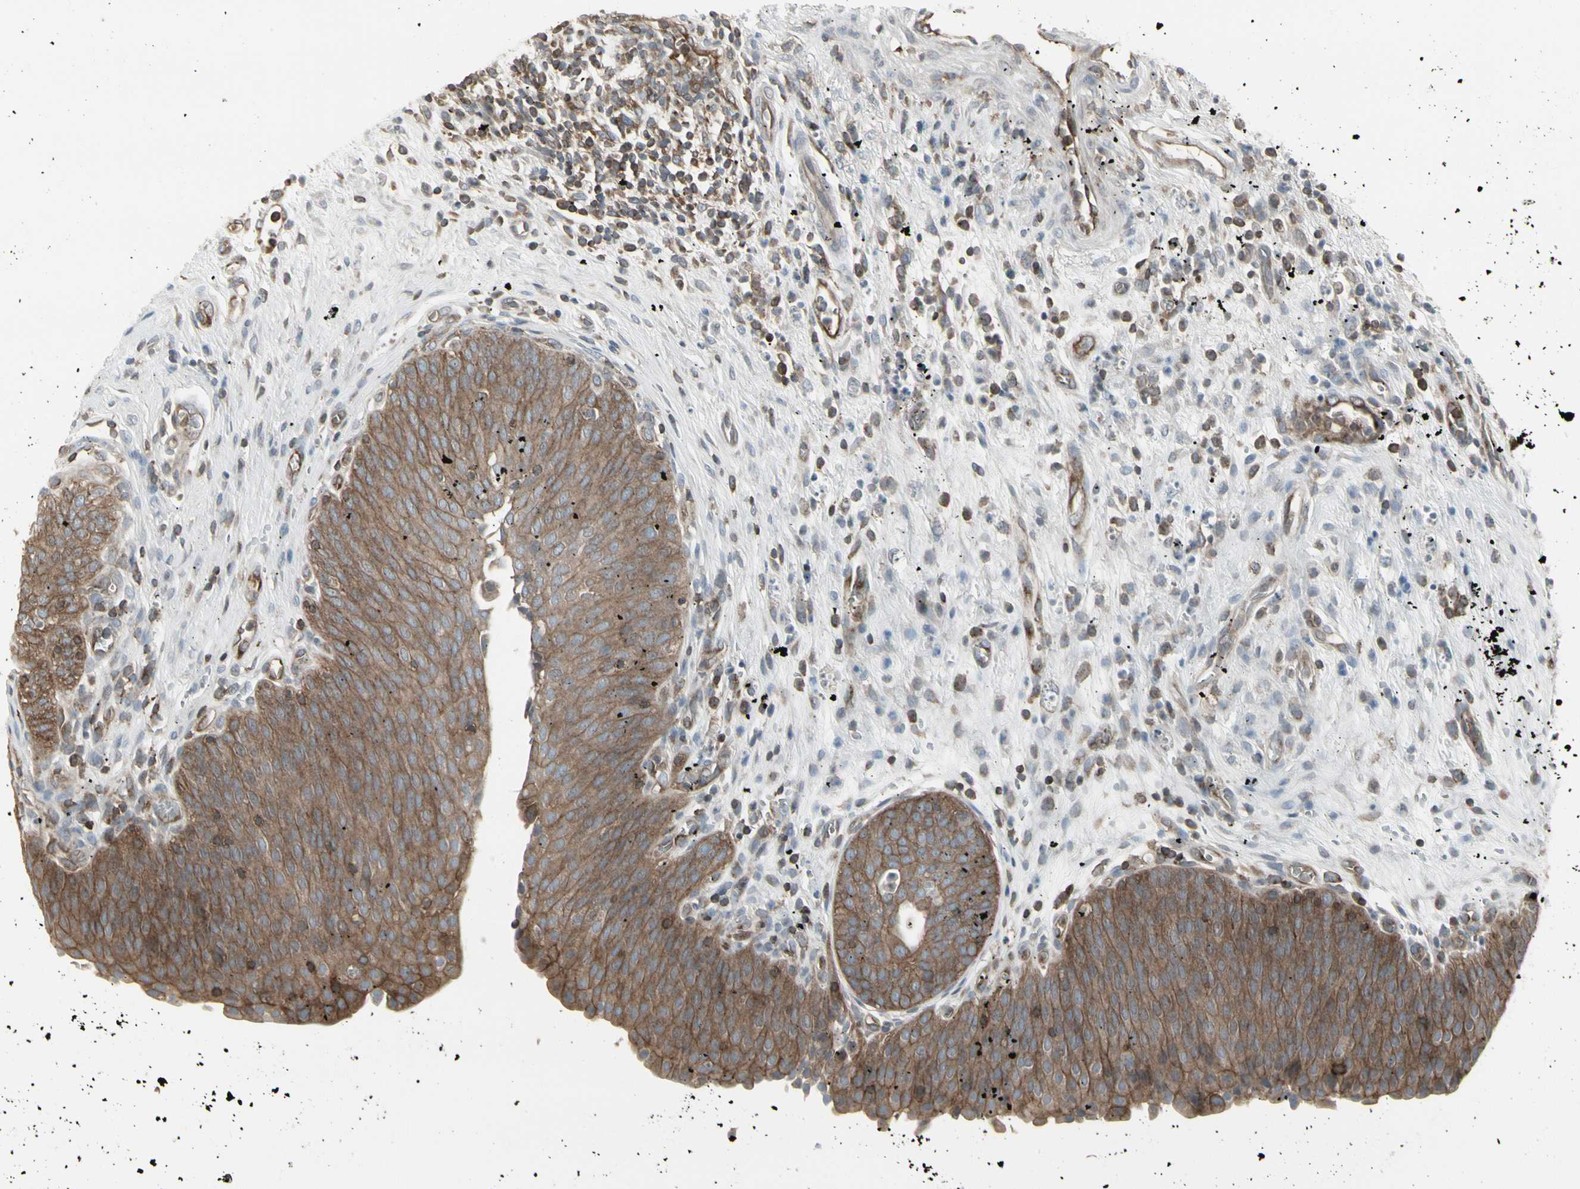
{"staining": {"intensity": "moderate", "quantity": ">75%", "location": "cytoplasmic/membranous"}, "tissue": "urinary bladder", "cell_type": "Urothelial cells", "image_type": "normal", "snomed": [{"axis": "morphology", "description": "Normal tissue, NOS"}, {"axis": "morphology", "description": "Dysplasia, NOS"}, {"axis": "topography", "description": "Urinary bladder"}], "caption": "Immunohistochemistry (IHC) of benign urinary bladder demonstrates medium levels of moderate cytoplasmic/membranous expression in about >75% of urothelial cells.", "gene": "EPS15", "patient": {"sex": "male", "age": 35}}